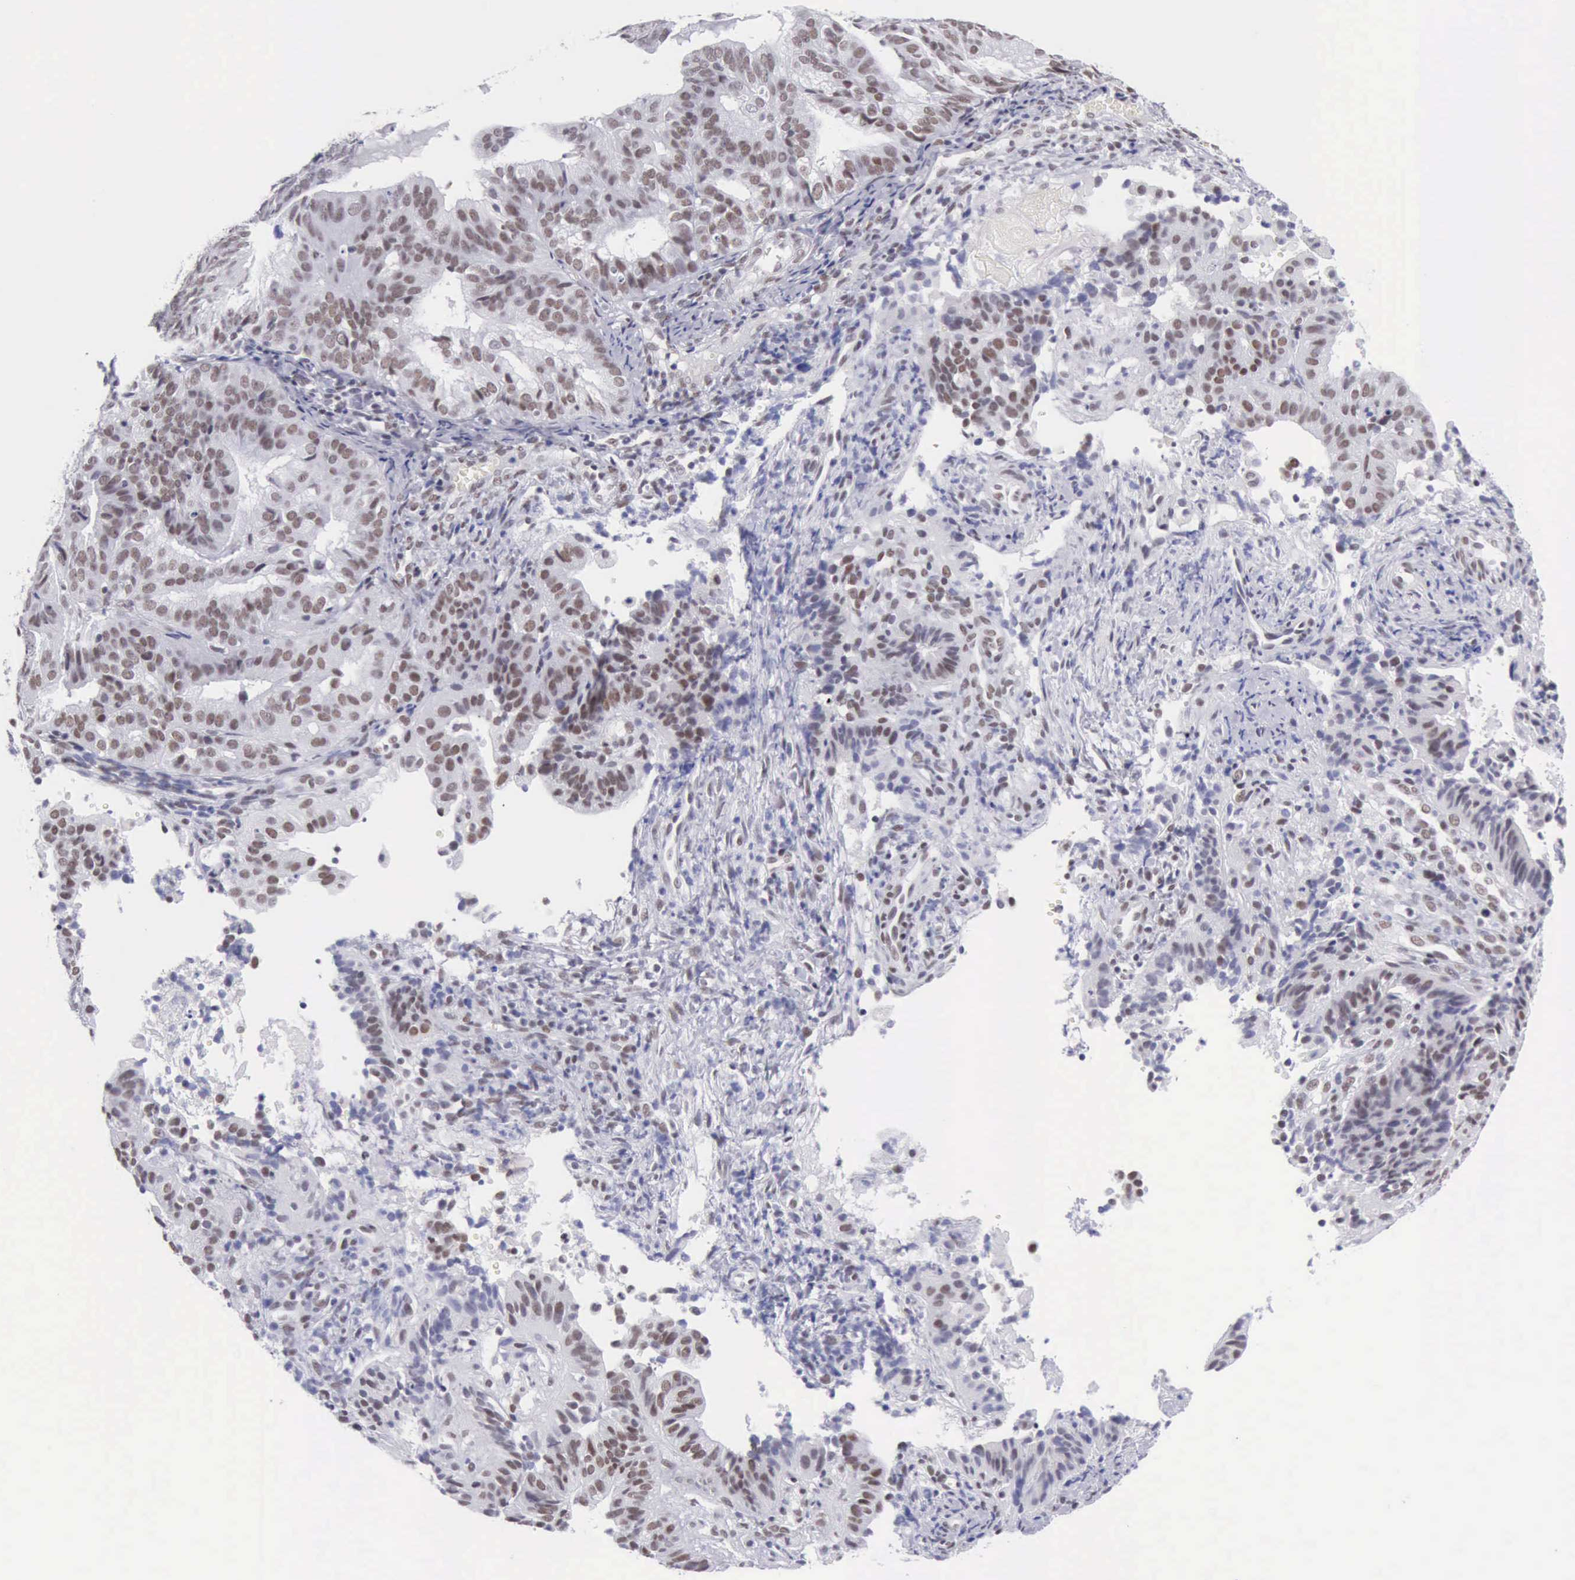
{"staining": {"intensity": "weak", "quantity": "25%-75%", "location": "nuclear"}, "tissue": "cervical cancer", "cell_type": "Tumor cells", "image_type": "cancer", "snomed": [{"axis": "morphology", "description": "Adenocarcinoma, NOS"}, {"axis": "topography", "description": "Cervix"}], "caption": "Cervical cancer was stained to show a protein in brown. There is low levels of weak nuclear positivity in about 25%-75% of tumor cells.", "gene": "EP300", "patient": {"sex": "female", "age": 60}}